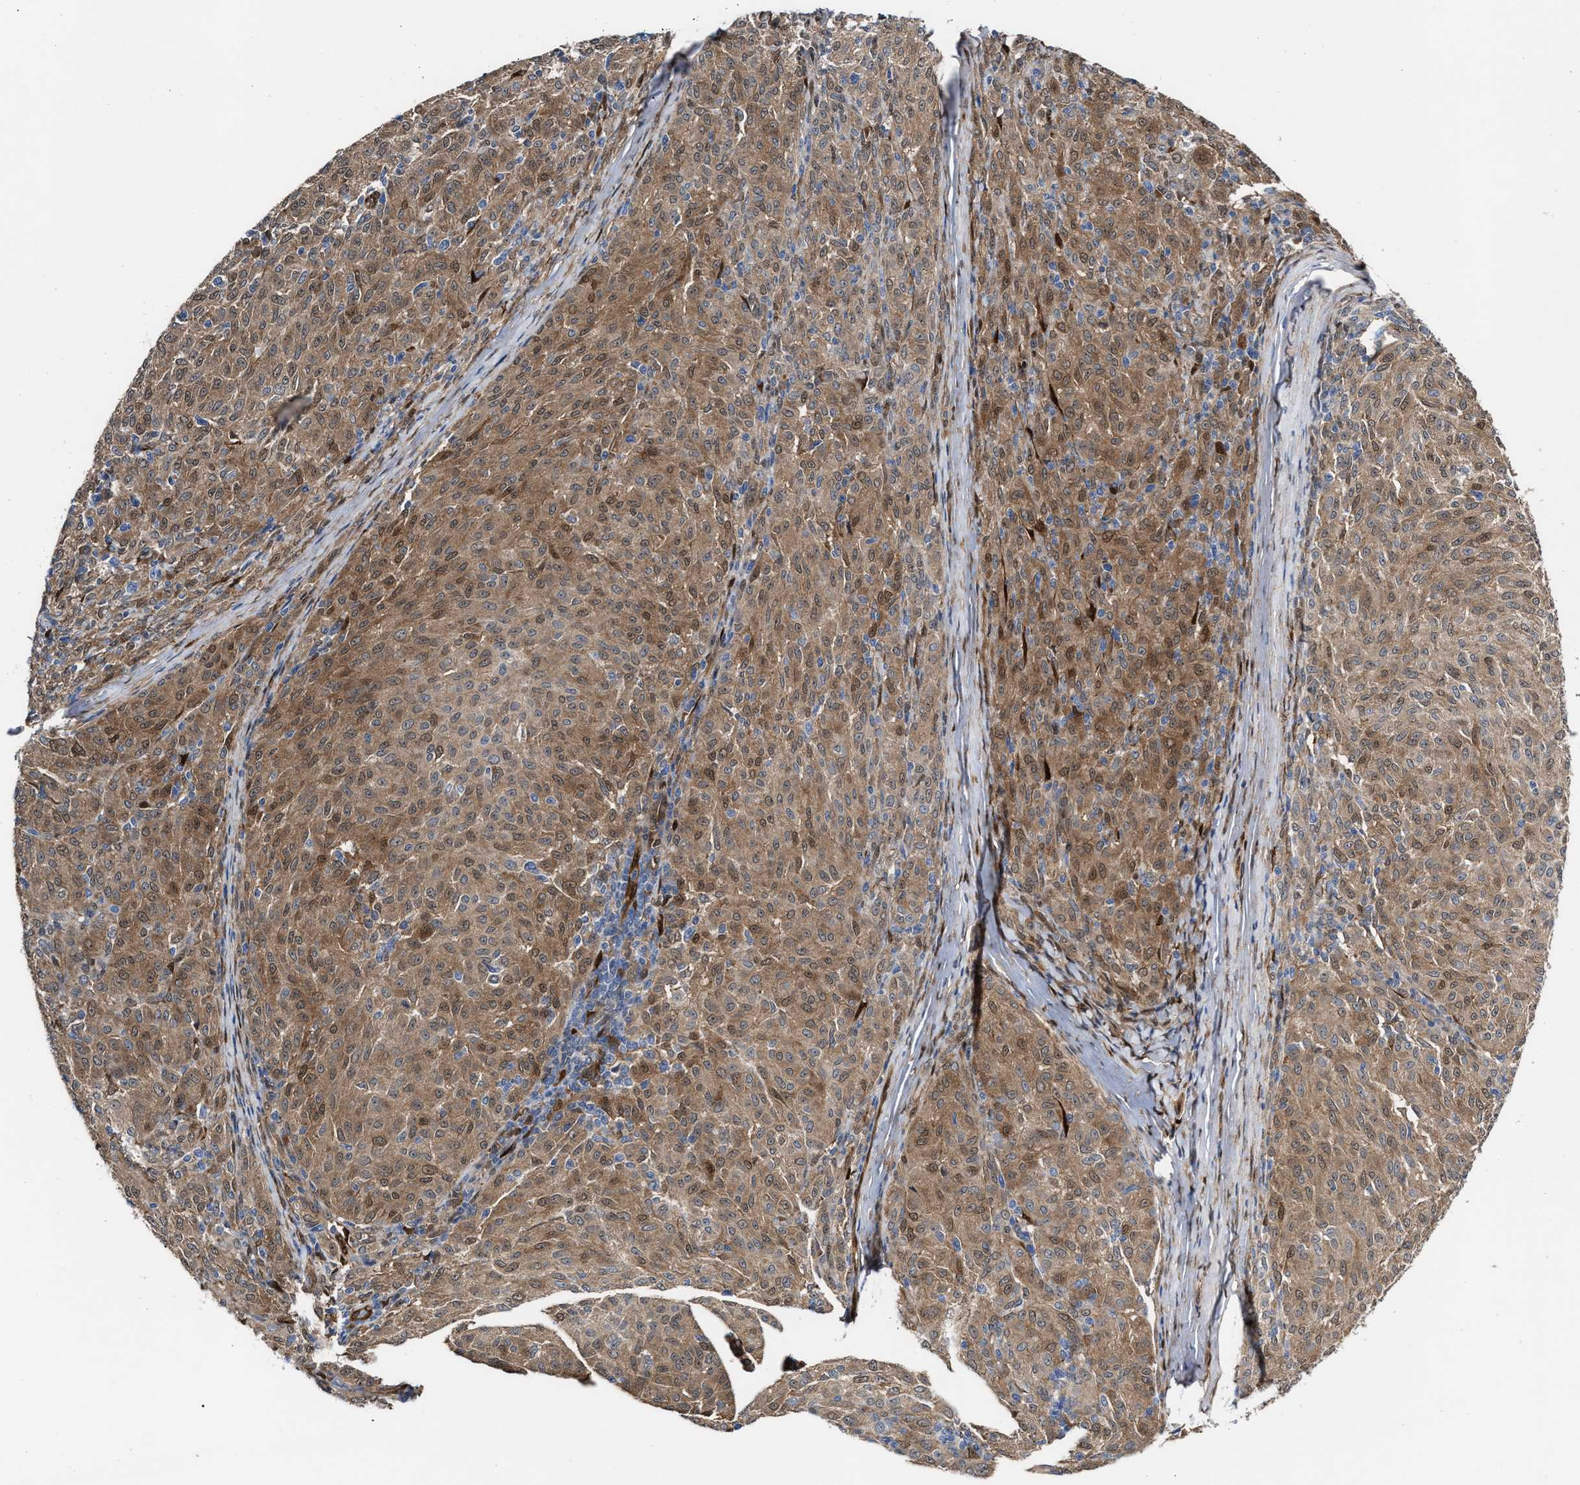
{"staining": {"intensity": "moderate", "quantity": ">75%", "location": "cytoplasmic/membranous,nuclear"}, "tissue": "melanoma", "cell_type": "Tumor cells", "image_type": "cancer", "snomed": [{"axis": "morphology", "description": "Malignant melanoma, NOS"}, {"axis": "topography", "description": "Skin"}], "caption": "Malignant melanoma stained with IHC reveals moderate cytoplasmic/membranous and nuclear expression in about >75% of tumor cells.", "gene": "TP53I3", "patient": {"sex": "female", "age": 72}}